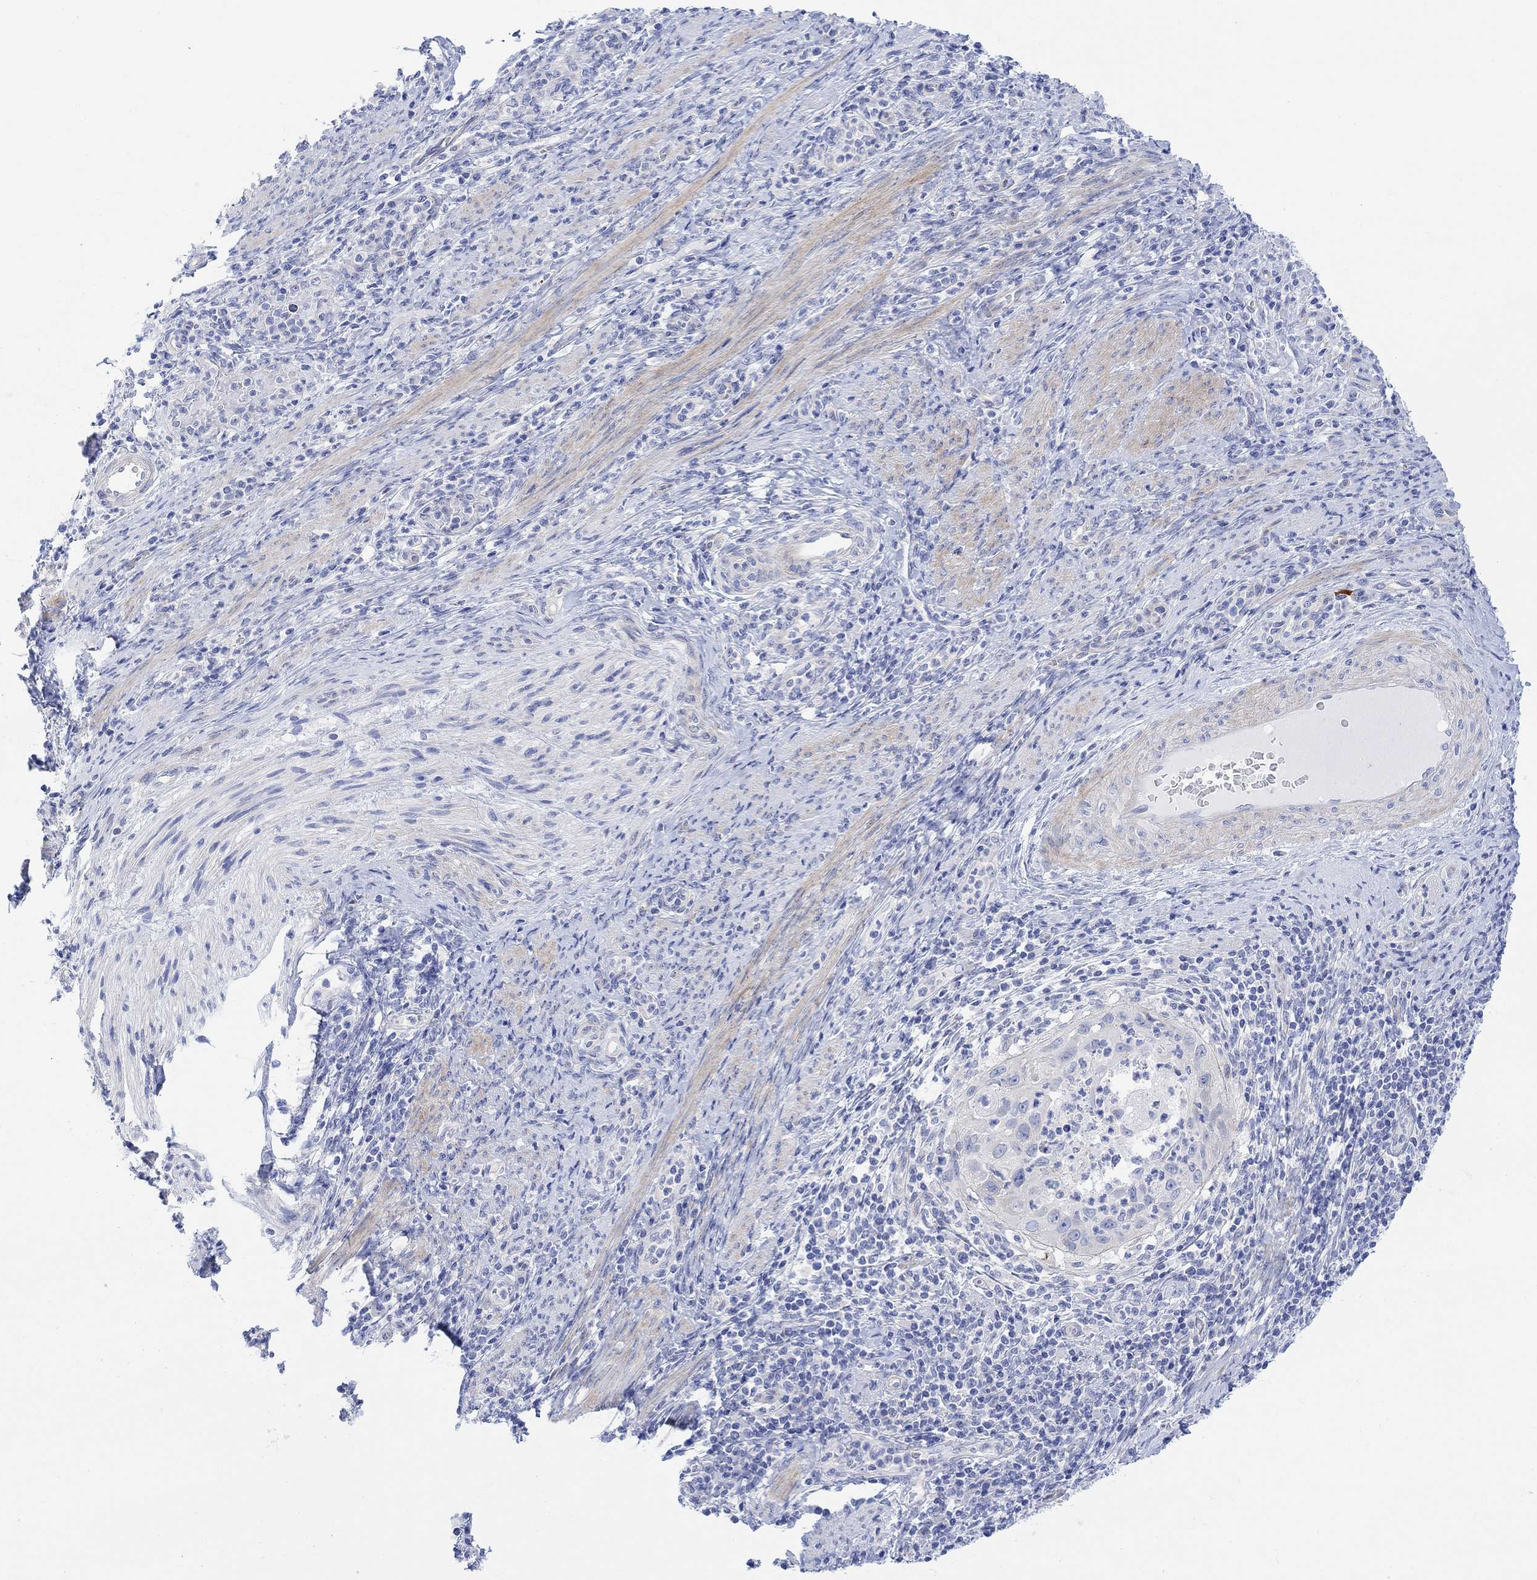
{"staining": {"intensity": "moderate", "quantity": "<25%", "location": "cytoplasmic/membranous"}, "tissue": "cervical cancer", "cell_type": "Tumor cells", "image_type": "cancer", "snomed": [{"axis": "morphology", "description": "Squamous cell carcinoma, NOS"}, {"axis": "topography", "description": "Cervix"}], "caption": "This histopathology image reveals immunohistochemistry (IHC) staining of human cervical squamous cell carcinoma, with low moderate cytoplasmic/membranous expression in about <25% of tumor cells.", "gene": "TLDC2", "patient": {"sex": "female", "age": 26}}